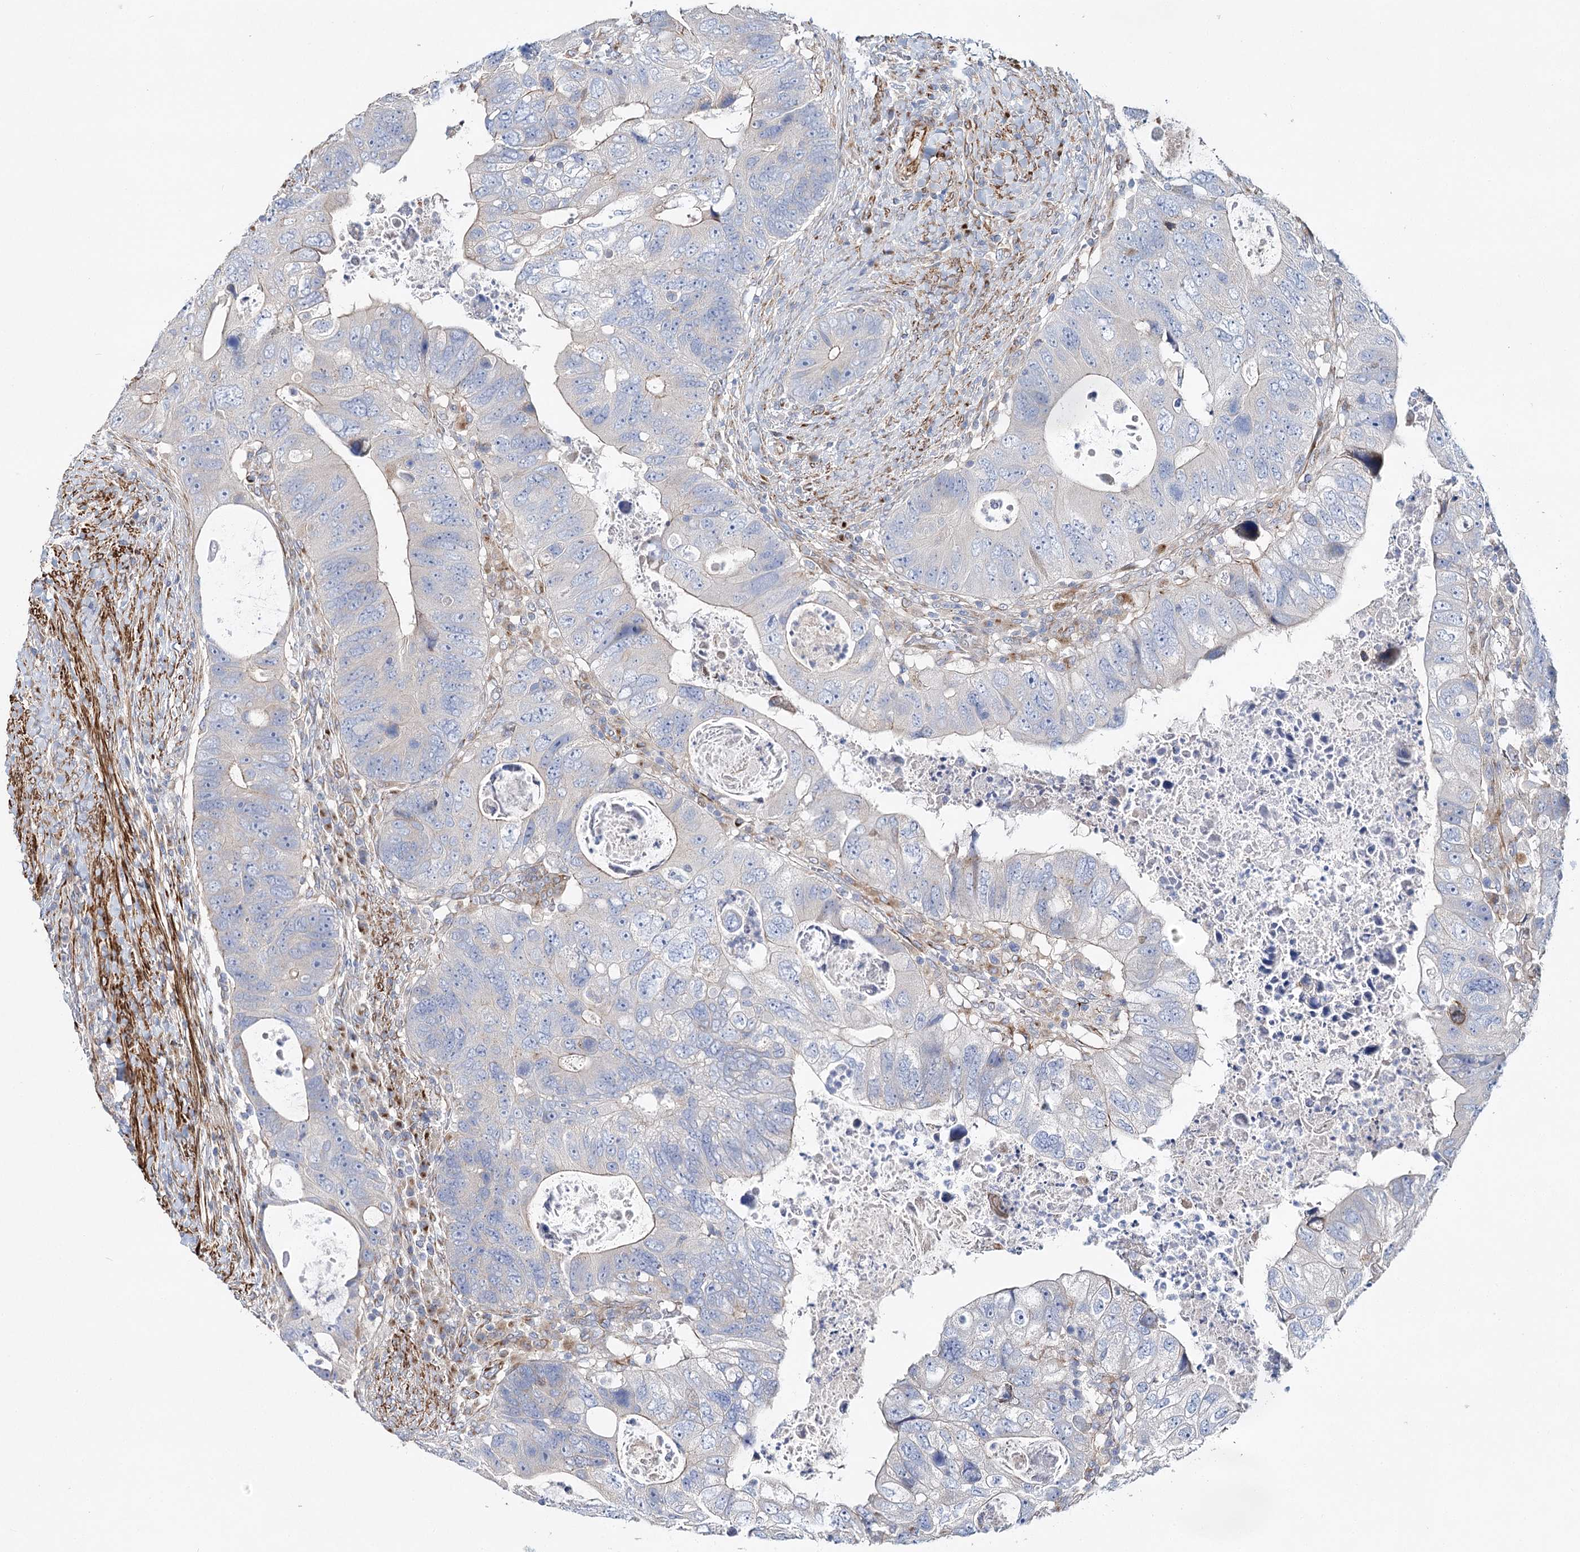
{"staining": {"intensity": "weak", "quantity": "<25%", "location": "cytoplasmic/membranous"}, "tissue": "colorectal cancer", "cell_type": "Tumor cells", "image_type": "cancer", "snomed": [{"axis": "morphology", "description": "Adenocarcinoma, NOS"}, {"axis": "topography", "description": "Rectum"}], "caption": "The immunohistochemistry (IHC) micrograph has no significant staining in tumor cells of colorectal adenocarcinoma tissue. The staining was performed using DAB to visualize the protein expression in brown, while the nuclei were stained in blue with hematoxylin (Magnification: 20x).", "gene": "ABRAXAS2", "patient": {"sex": "male", "age": 59}}